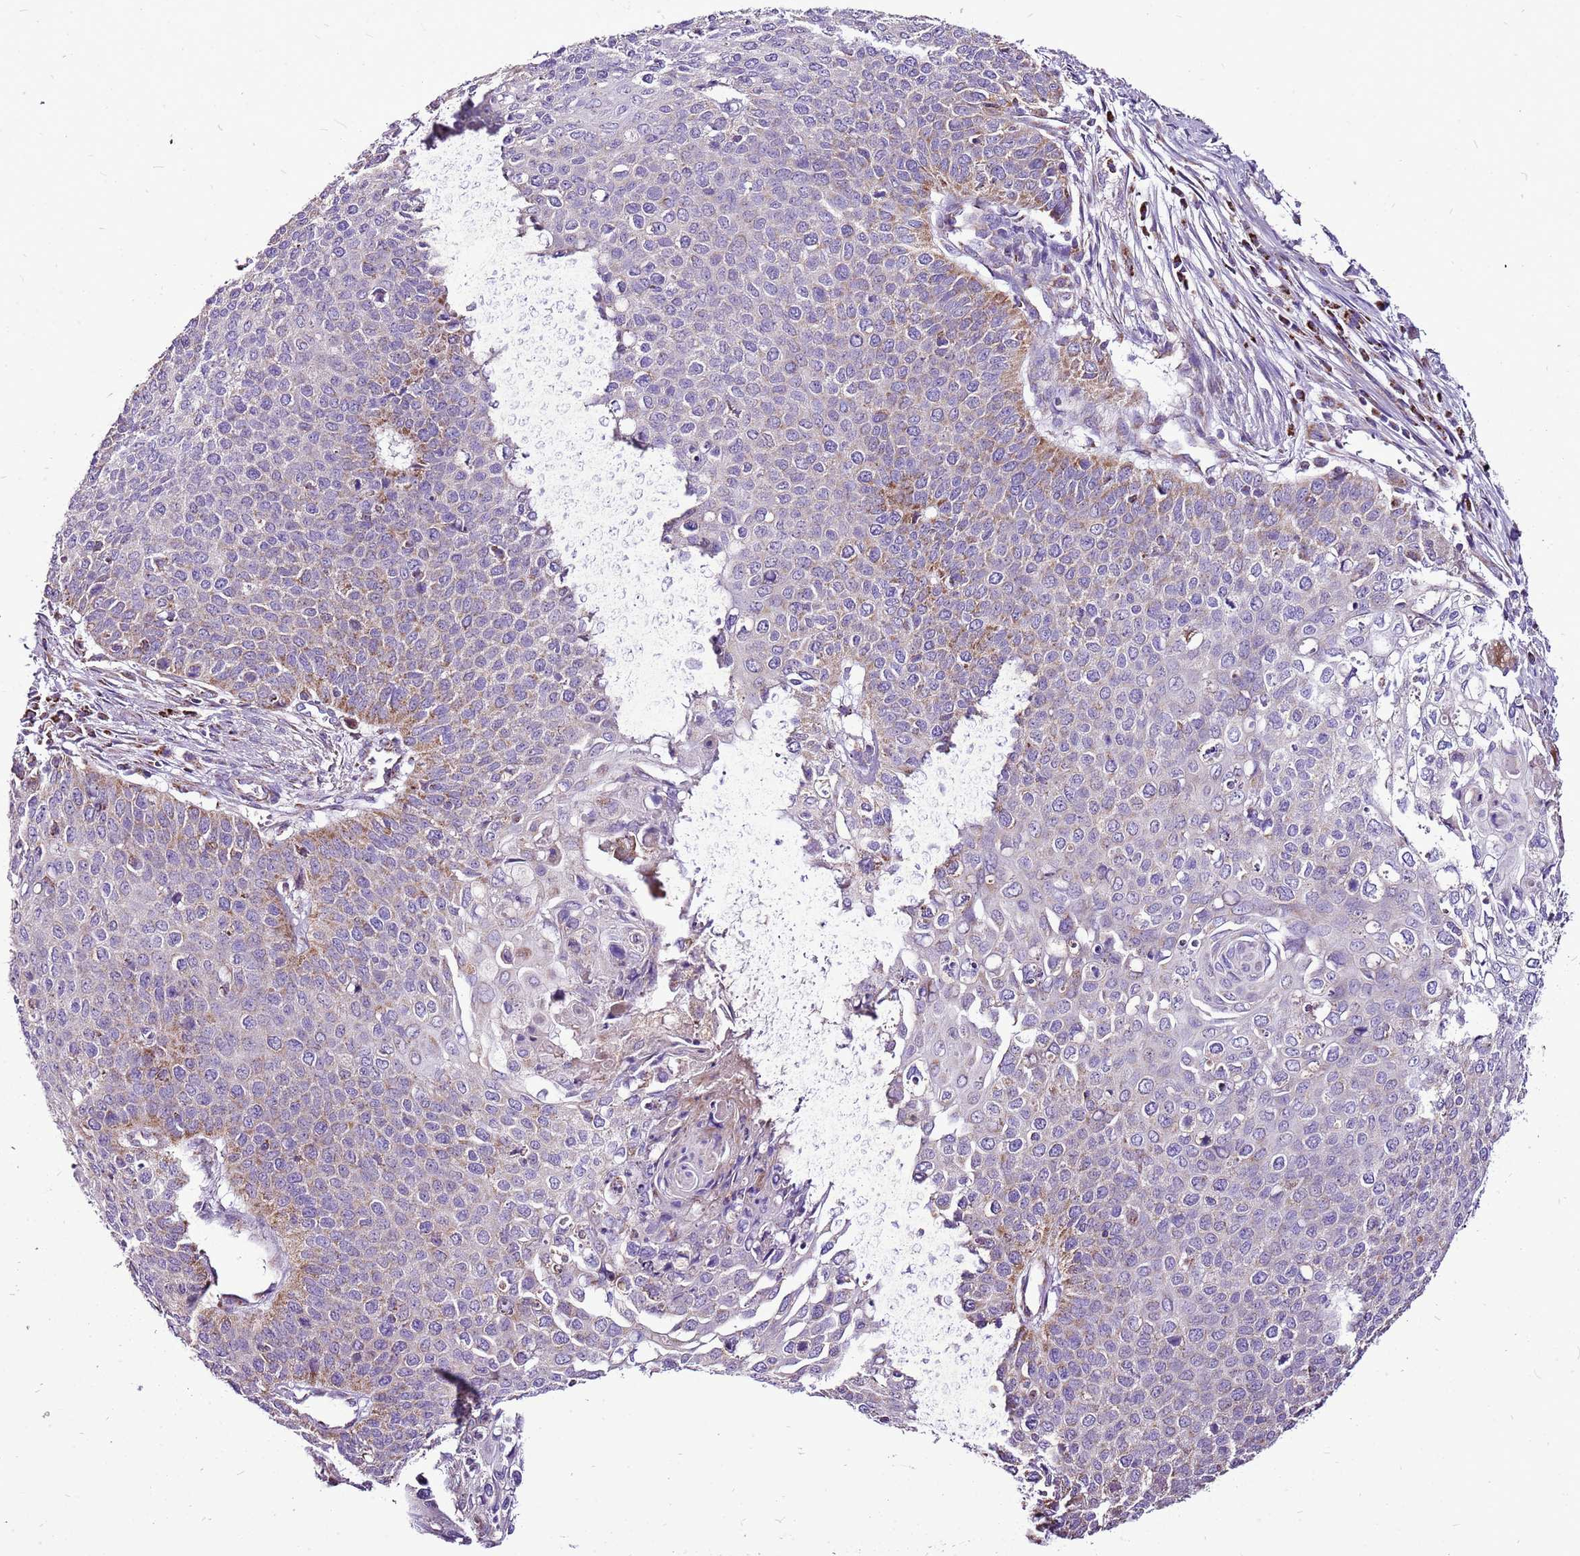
{"staining": {"intensity": "weak", "quantity": "<25%", "location": "cytoplasmic/membranous"}, "tissue": "cervical cancer", "cell_type": "Tumor cells", "image_type": "cancer", "snomed": [{"axis": "morphology", "description": "Squamous cell carcinoma, NOS"}, {"axis": "topography", "description": "Cervix"}], "caption": "Tumor cells show no significant positivity in squamous cell carcinoma (cervical).", "gene": "GCDH", "patient": {"sex": "female", "age": 39}}